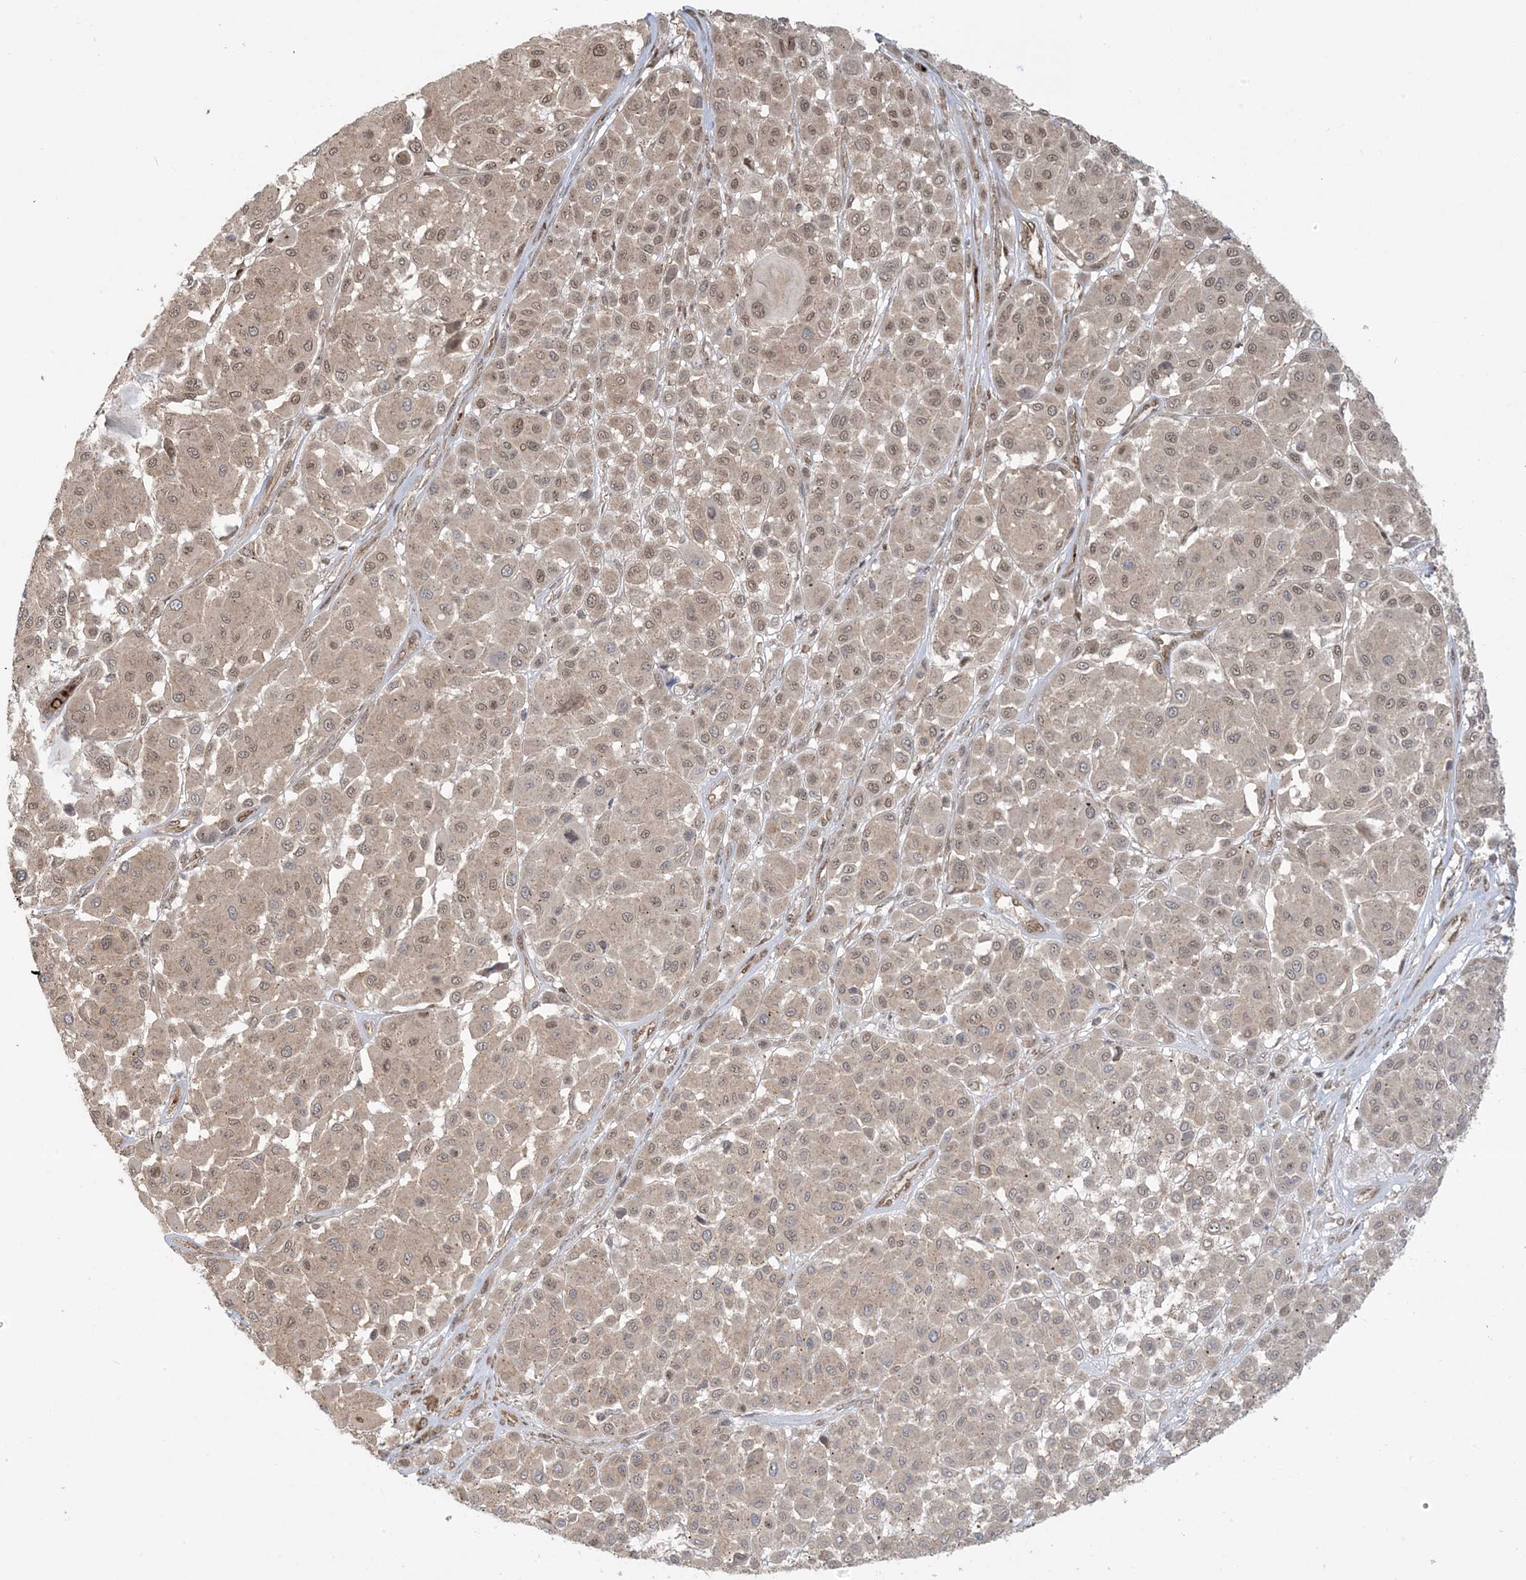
{"staining": {"intensity": "weak", "quantity": "25%-75%", "location": "nuclear"}, "tissue": "melanoma", "cell_type": "Tumor cells", "image_type": "cancer", "snomed": [{"axis": "morphology", "description": "Malignant melanoma, Metastatic site"}, {"axis": "topography", "description": "Soft tissue"}], "caption": "Immunohistochemical staining of melanoma exhibits low levels of weak nuclear protein expression in about 25%-75% of tumor cells.", "gene": "ABCF3", "patient": {"sex": "male", "age": 41}}